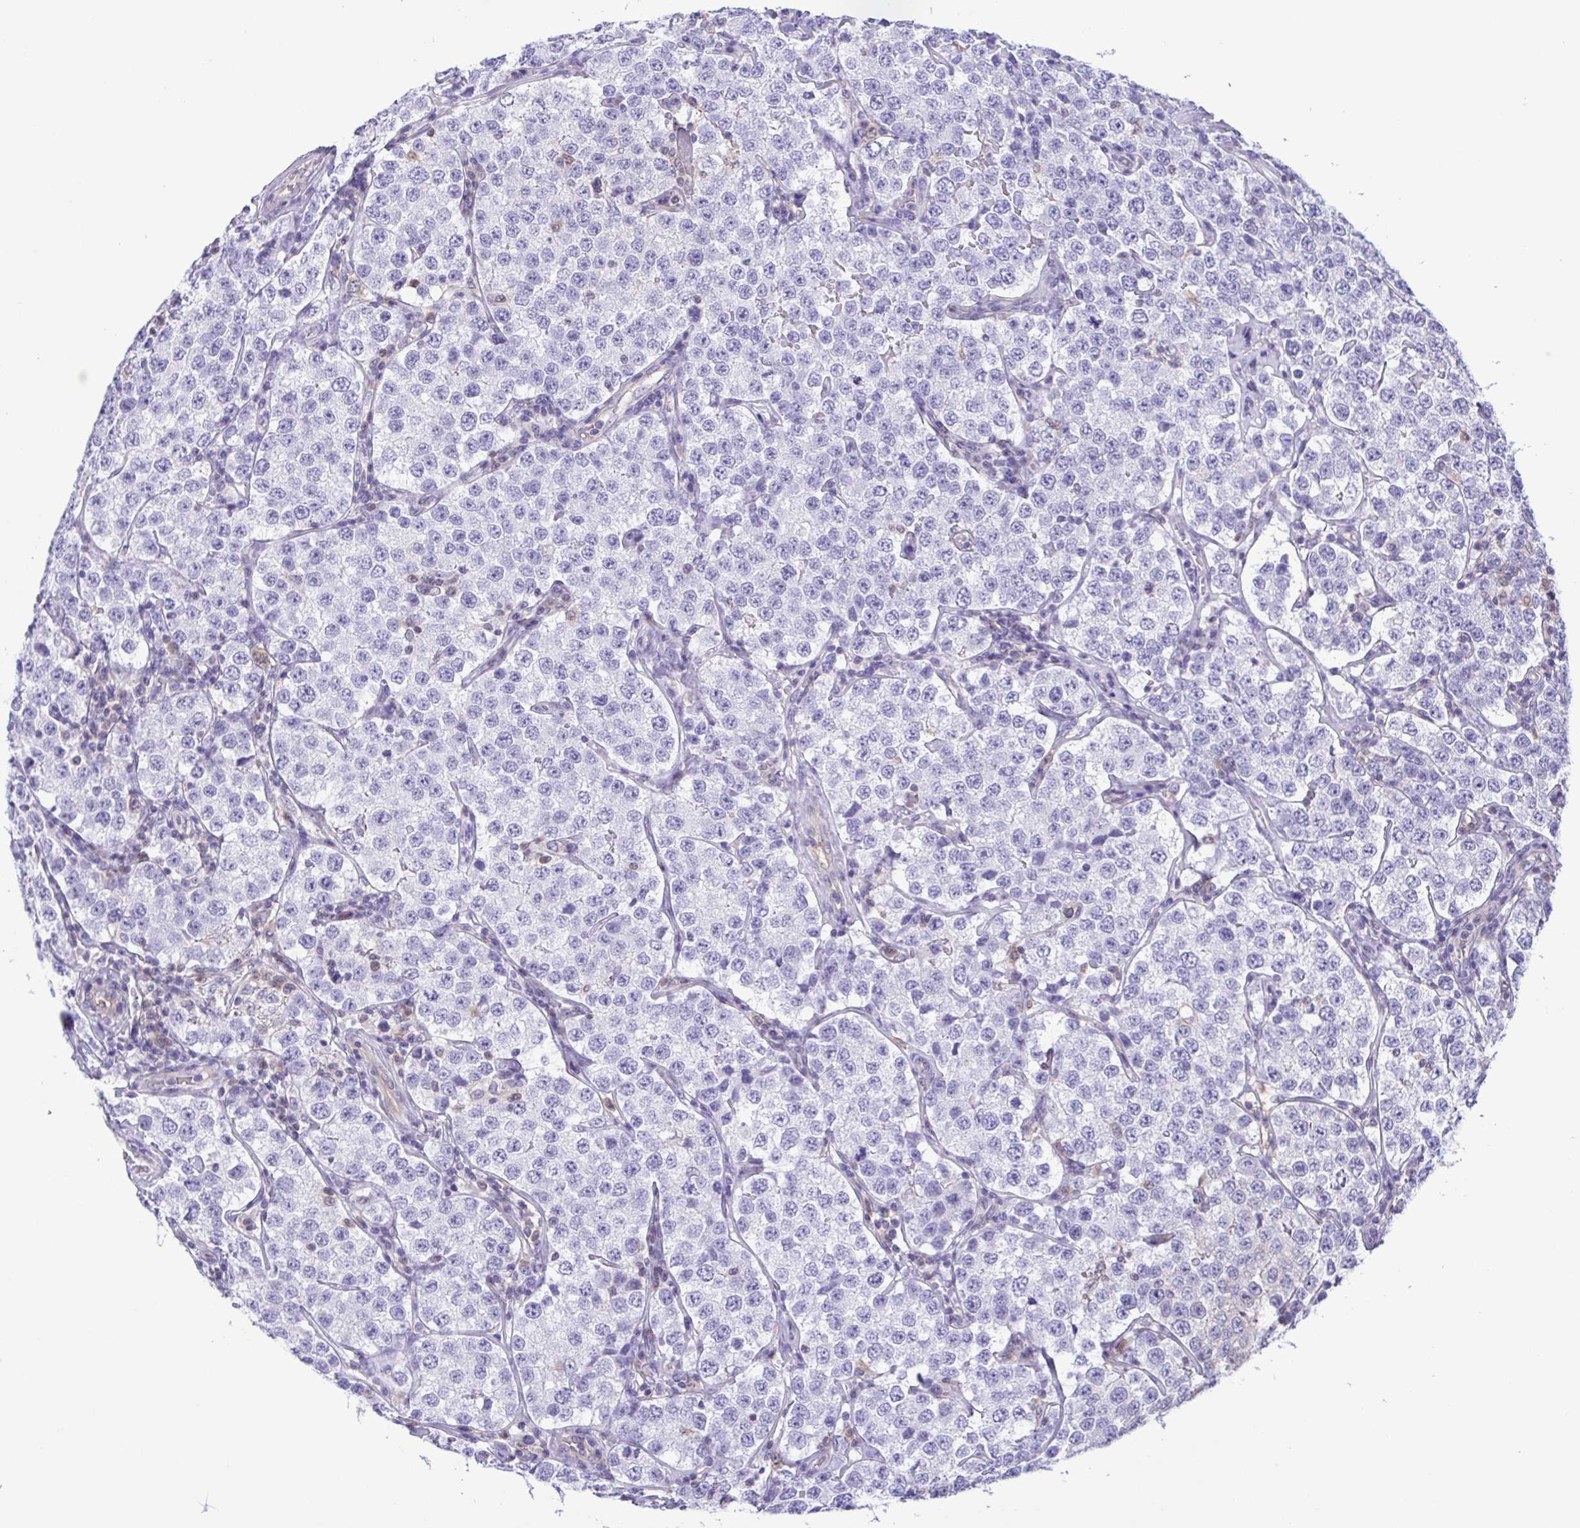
{"staining": {"intensity": "negative", "quantity": "none", "location": "none"}, "tissue": "testis cancer", "cell_type": "Tumor cells", "image_type": "cancer", "snomed": [{"axis": "morphology", "description": "Seminoma, NOS"}, {"axis": "topography", "description": "Testis"}], "caption": "Tumor cells show no significant positivity in testis seminoma.", "gene": "LDHC", "patient": {"sex": "male", "age": 34}}